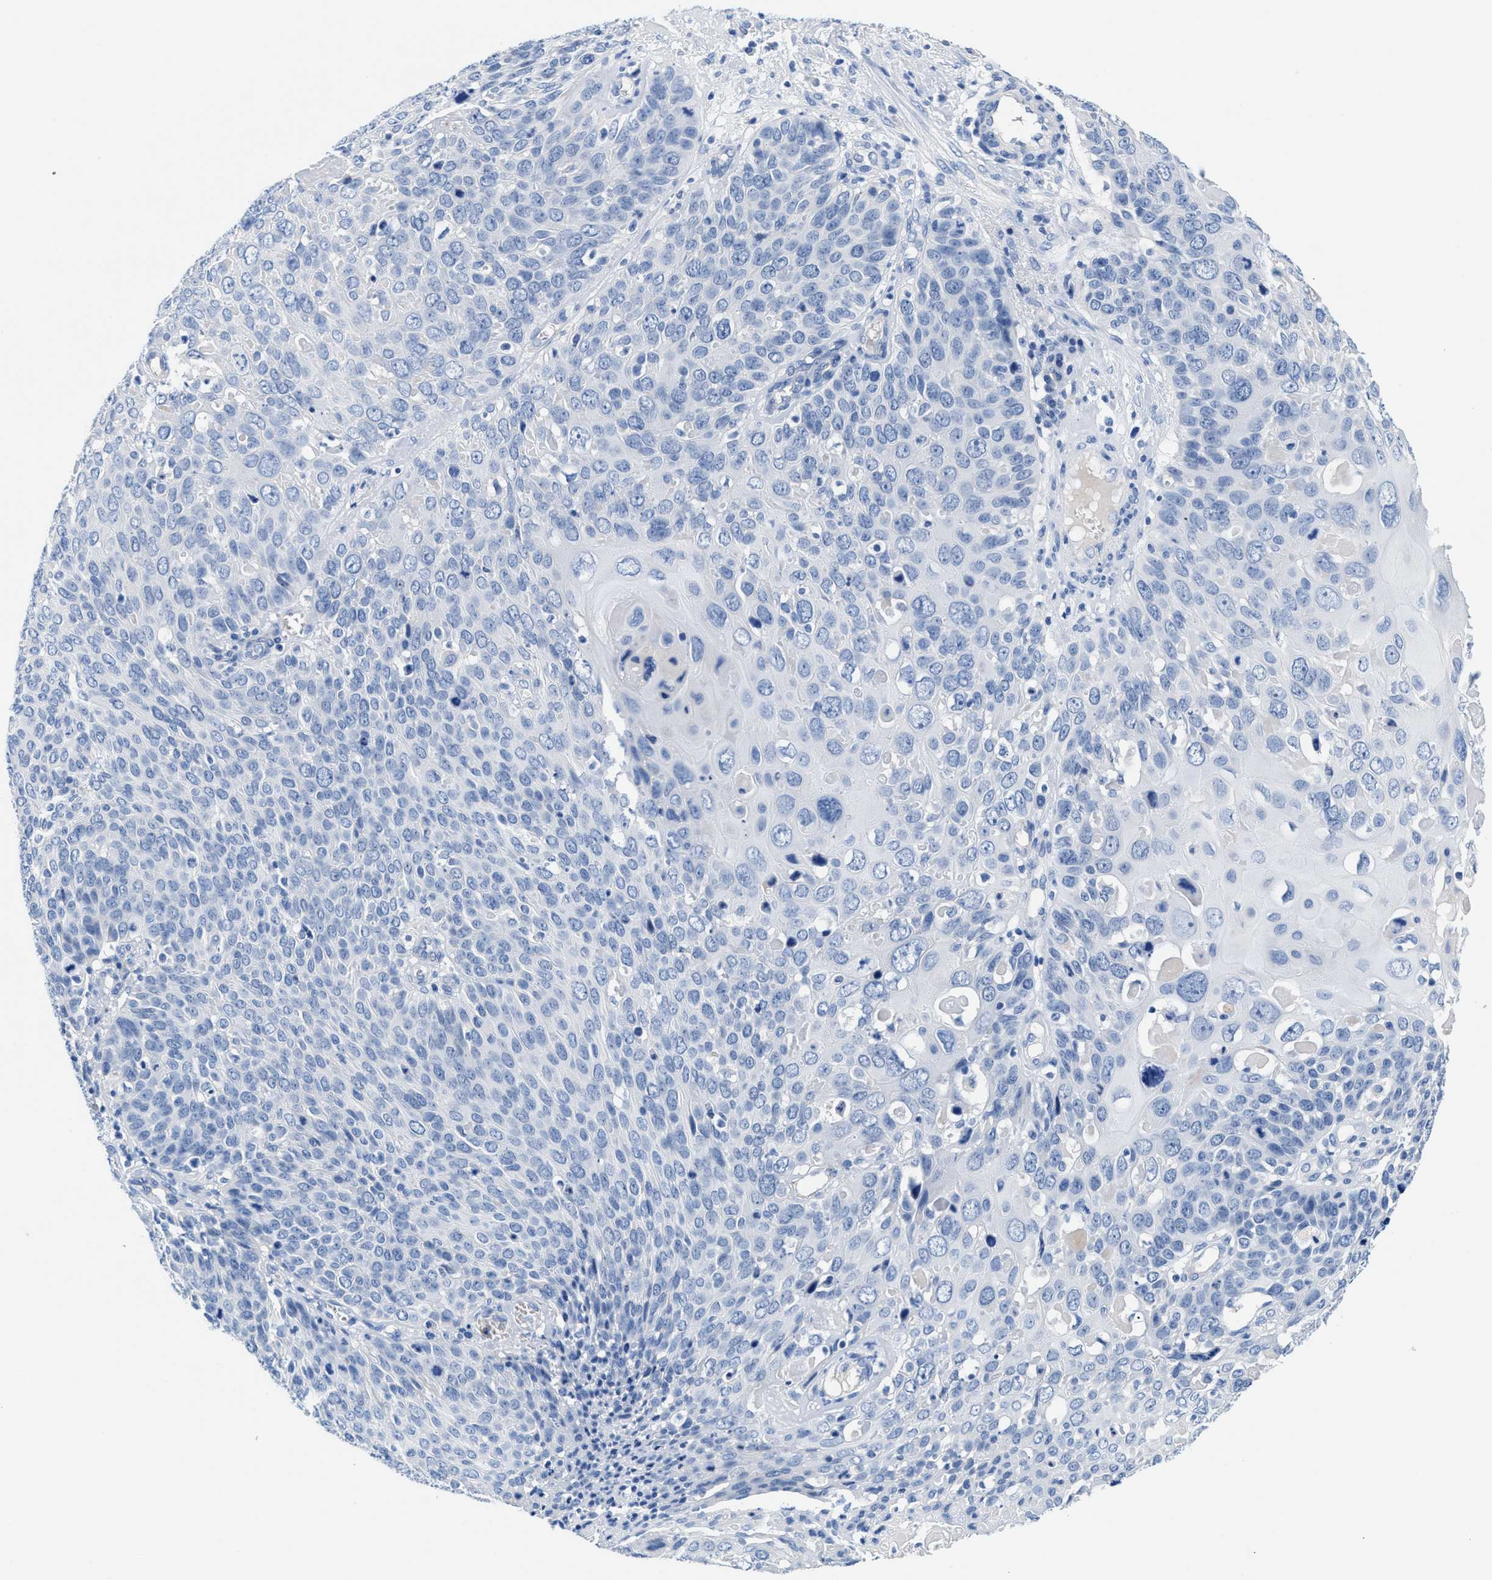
{"staining": {"intensity": "negative", "quantity": "none", "location": "none"}, "tissue": "cervical cancer", "cell_type": "Tumor cells", "image_type": "cancer", "snomed": [{"axis": "morphology", "description": "Squamous cell carcinoma, NOS"}, {"axis": "topography", "description": "Cervix"}], "caption": "DAB (3,3'-diaminobenzidine) immunohistochemical staining of cervical squamous cell carcinoma reveals no significant positivity in tumor cells.", "gene": "SLFN13", "patient": {"sex": "female", "age": 74}}